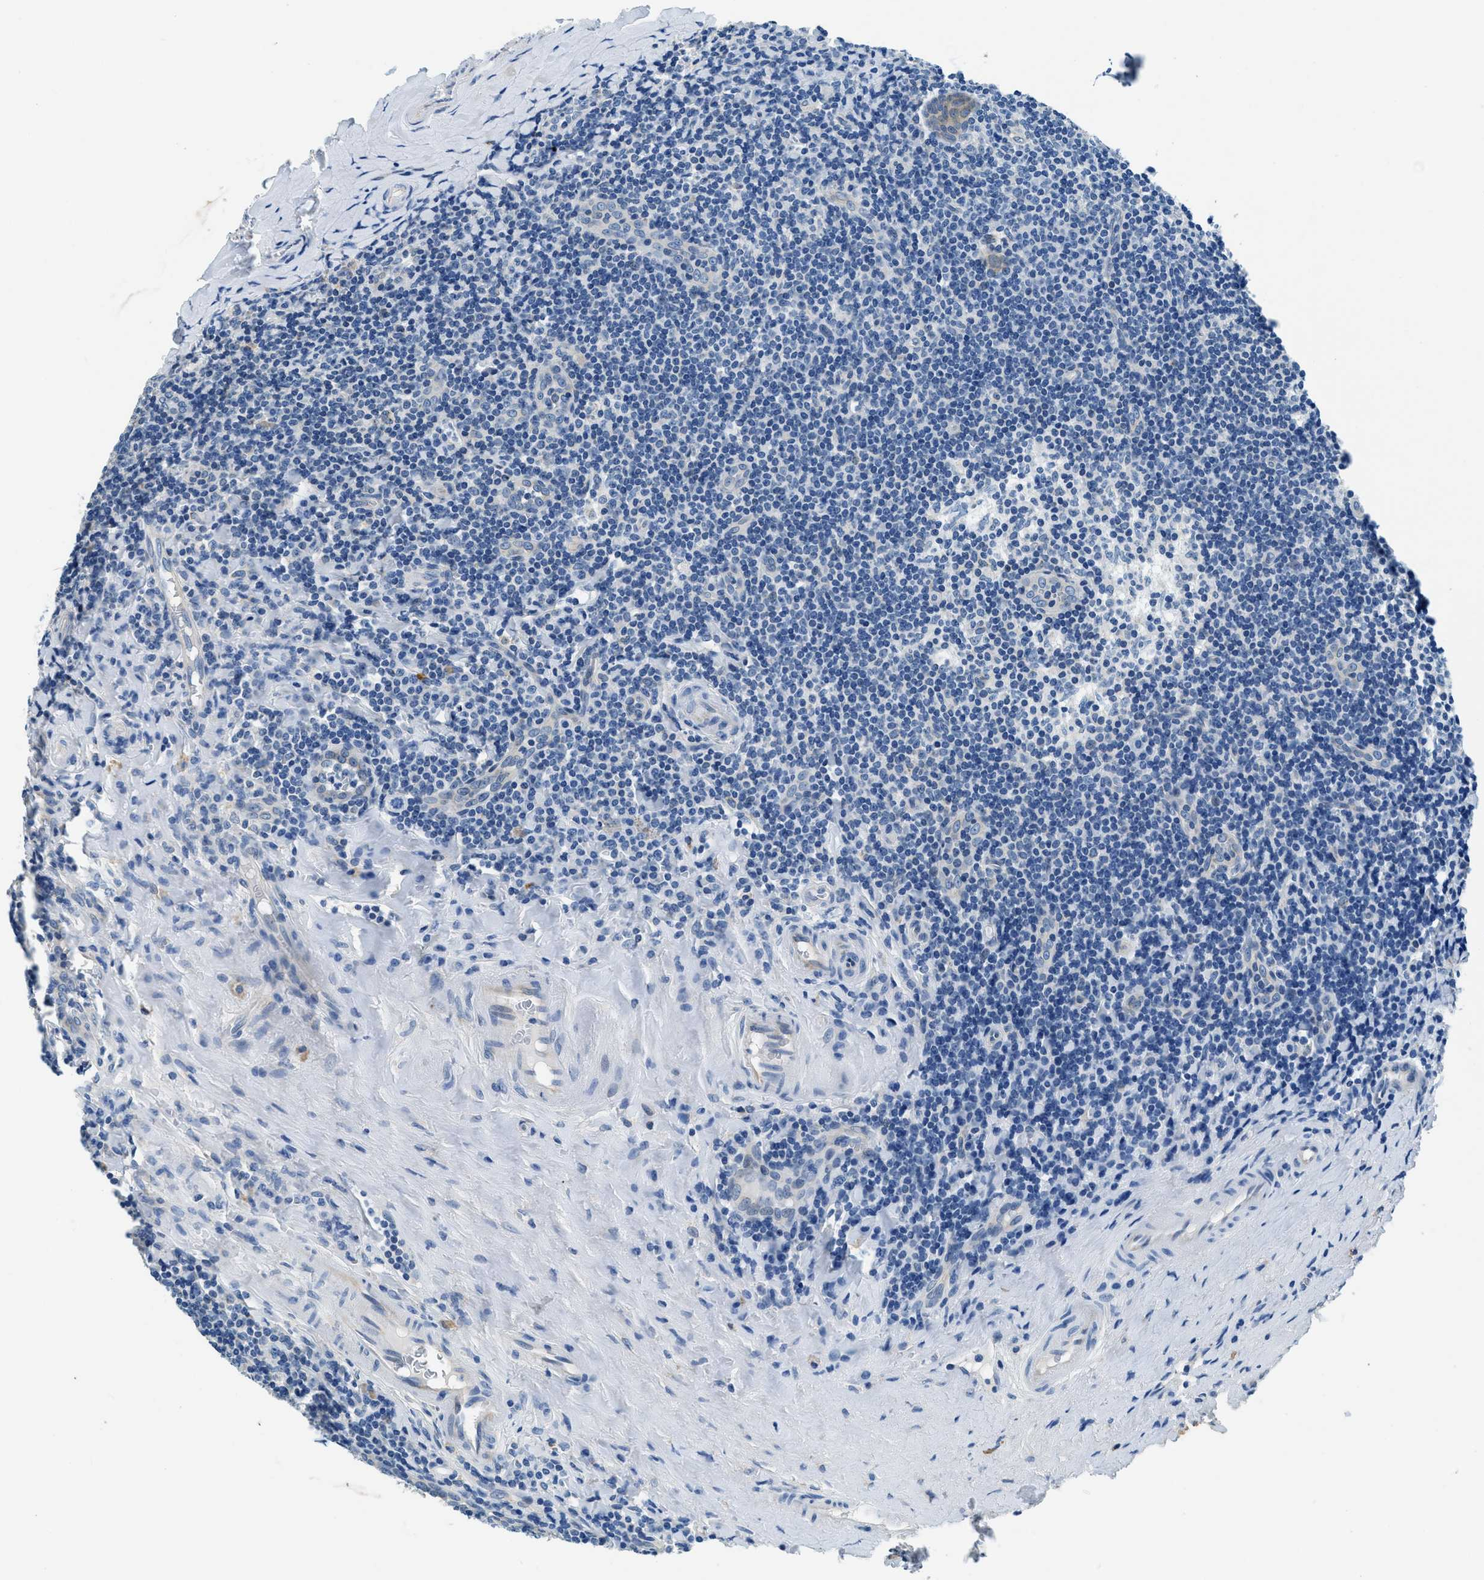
{"staining": {"intensity": "negative", "quantity": "none", "location": "none"}, "tissue": "tonsil", "cell_type": "Germinal center cells", "image_type": "normal", "snomed": [{"axis": "morphology", "description": "Normal tissue, NOS"}, {"axis": "topography", "description": "Tonsil"}], "caption": "Benign tonsil was stained to show a protein in brown. There is no significant positivity in germinal center cells.", "gene": "UBAC2", "patient": {"sex": "male", "age": 37}}